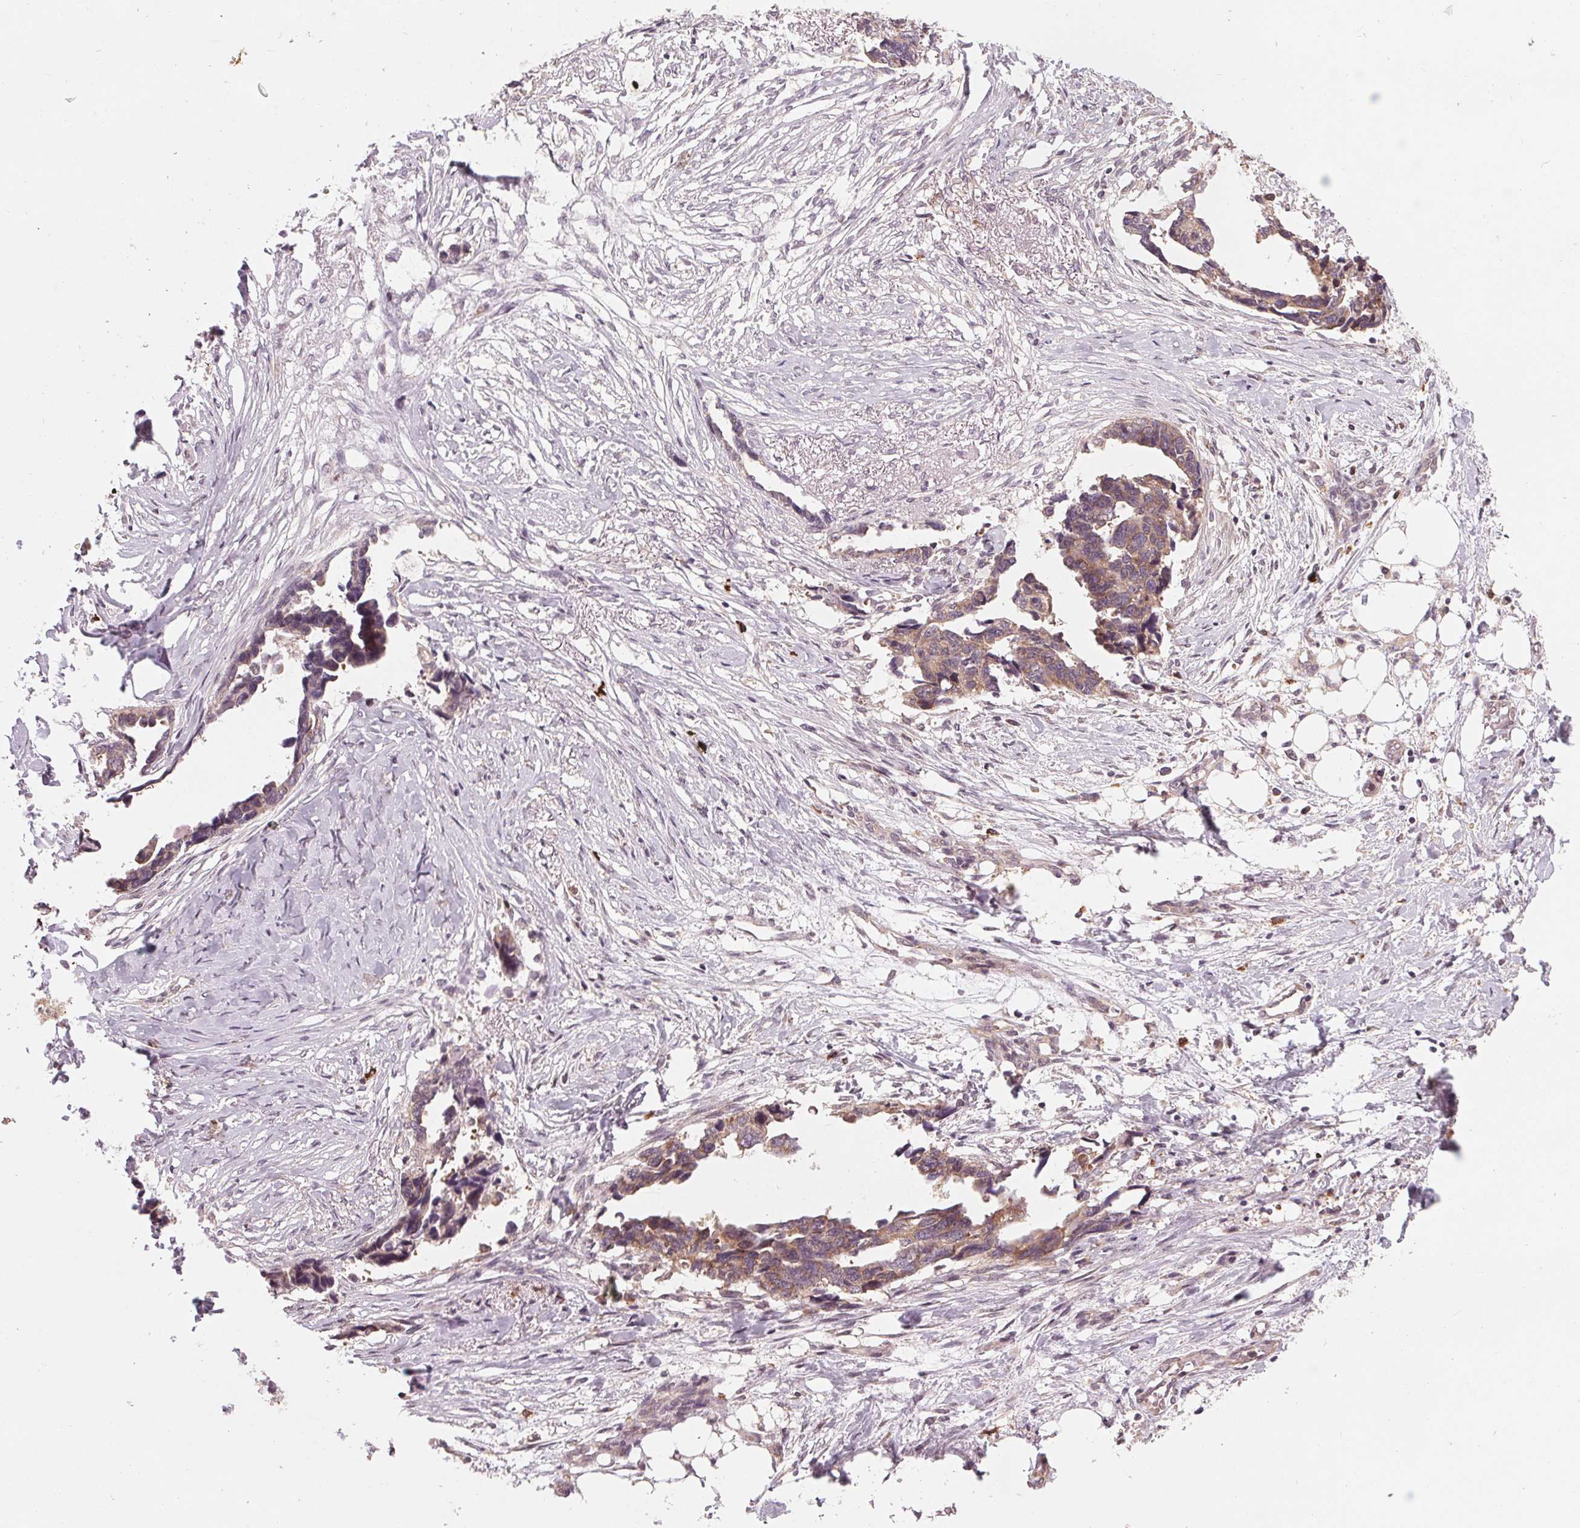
{"staining": {"intensity": "weak", "quantity": ">75%", "location": "cytoplasmic/membranous"}, "tissue": "ovarian cancer", "cell_type": "Tumor cells", "image_type": "cancer", "snomed": [{"axis": "morphology", "description": "Cystadenocarcinoma, serous, NOS"}, {"axis": "topography", "description": "Ovary"}], "caption": "IHC histopathology image of neoplastic tissue: ovarian serous cystadenocarcinoma stained using immunohistochemistry (IHC) demonstrates low levels of weak protein expression localized specifically in the cytoplasmic/membranous of tumor cells, appearing as a cytoplasmic/membranous brown color.", "gene": "GIGYF2", "patient": {"sex": "female", "age": 69}}